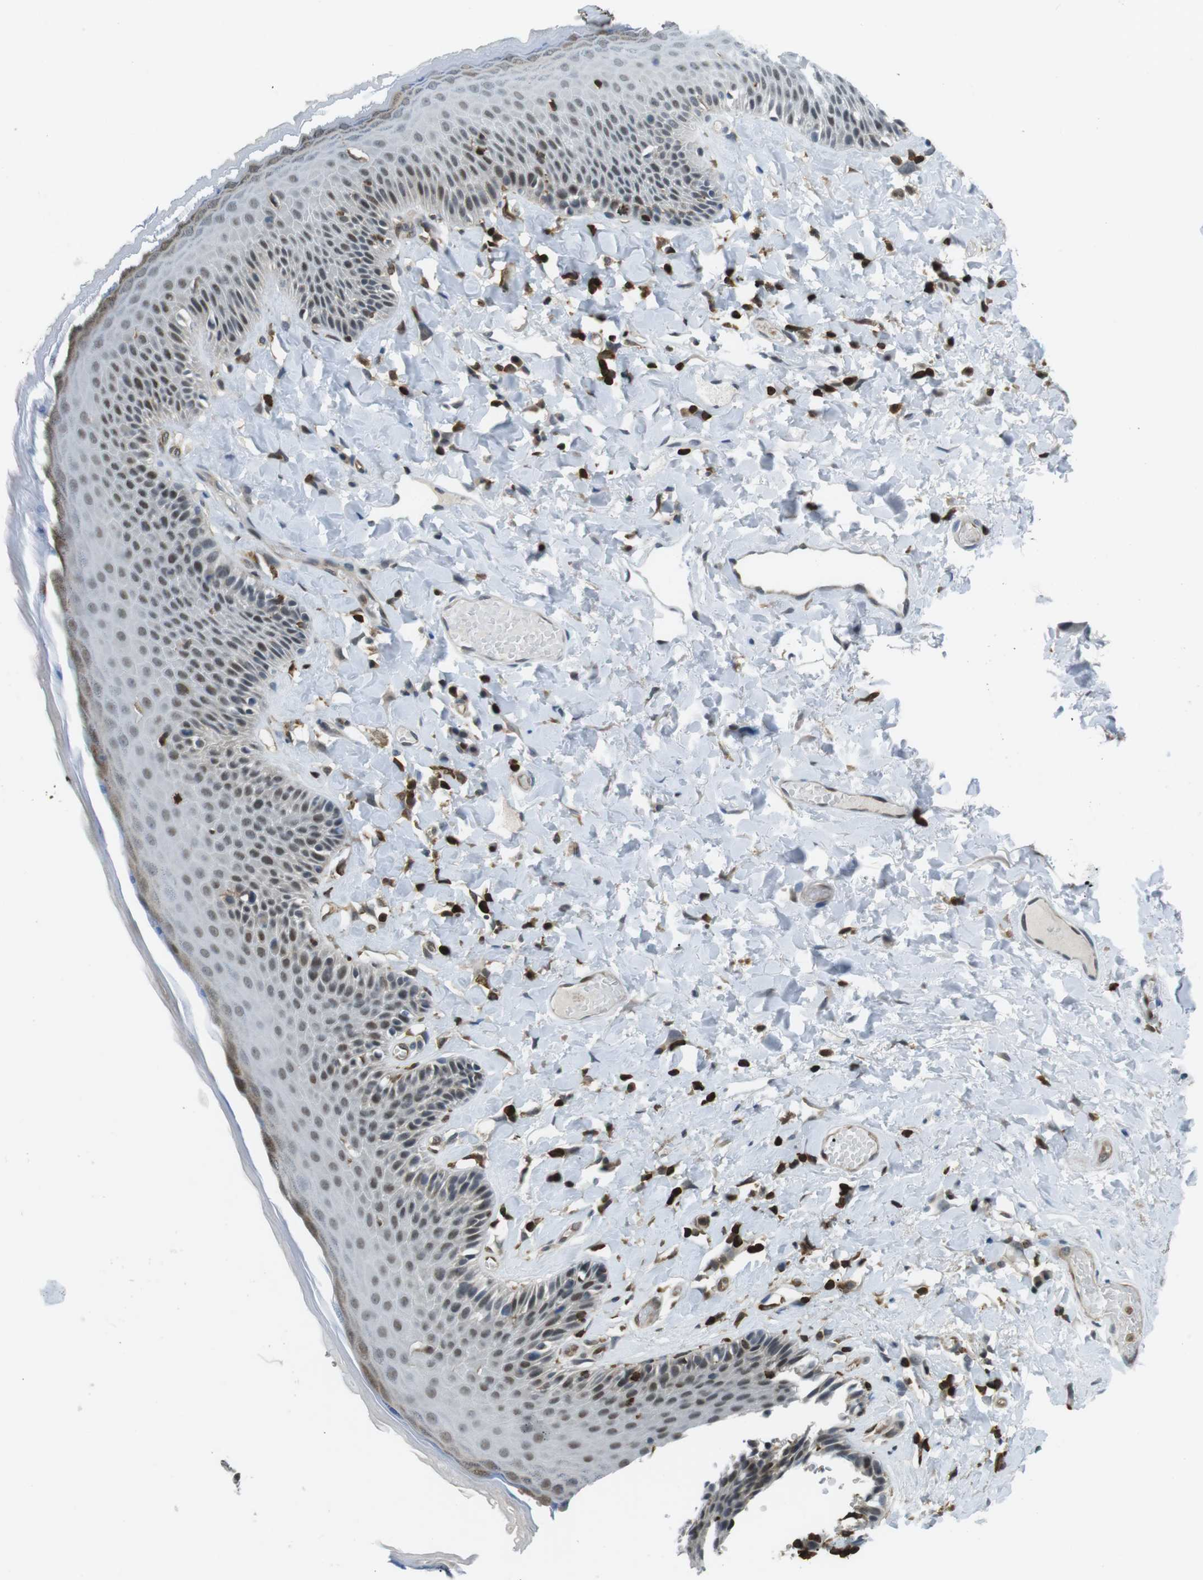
{"staining": {"intensity": "weak", "quantity": "<25%", "location": "nuclear"}, "tissue": "skin", "cell_type": "Epidermal cells", "image_type": "normal", "snomed": [{"axis": "morphology", "description": "Normal tissue, NOS"}, {"axis": "topography", "description": "Anal"}], "caption": "Human skin stained for a protein using immunohistochemistry (IHC) demonstrates no staining in epidermal cells.", "gene": "STK10", "patient": {"sex": "male", "age": 69}}